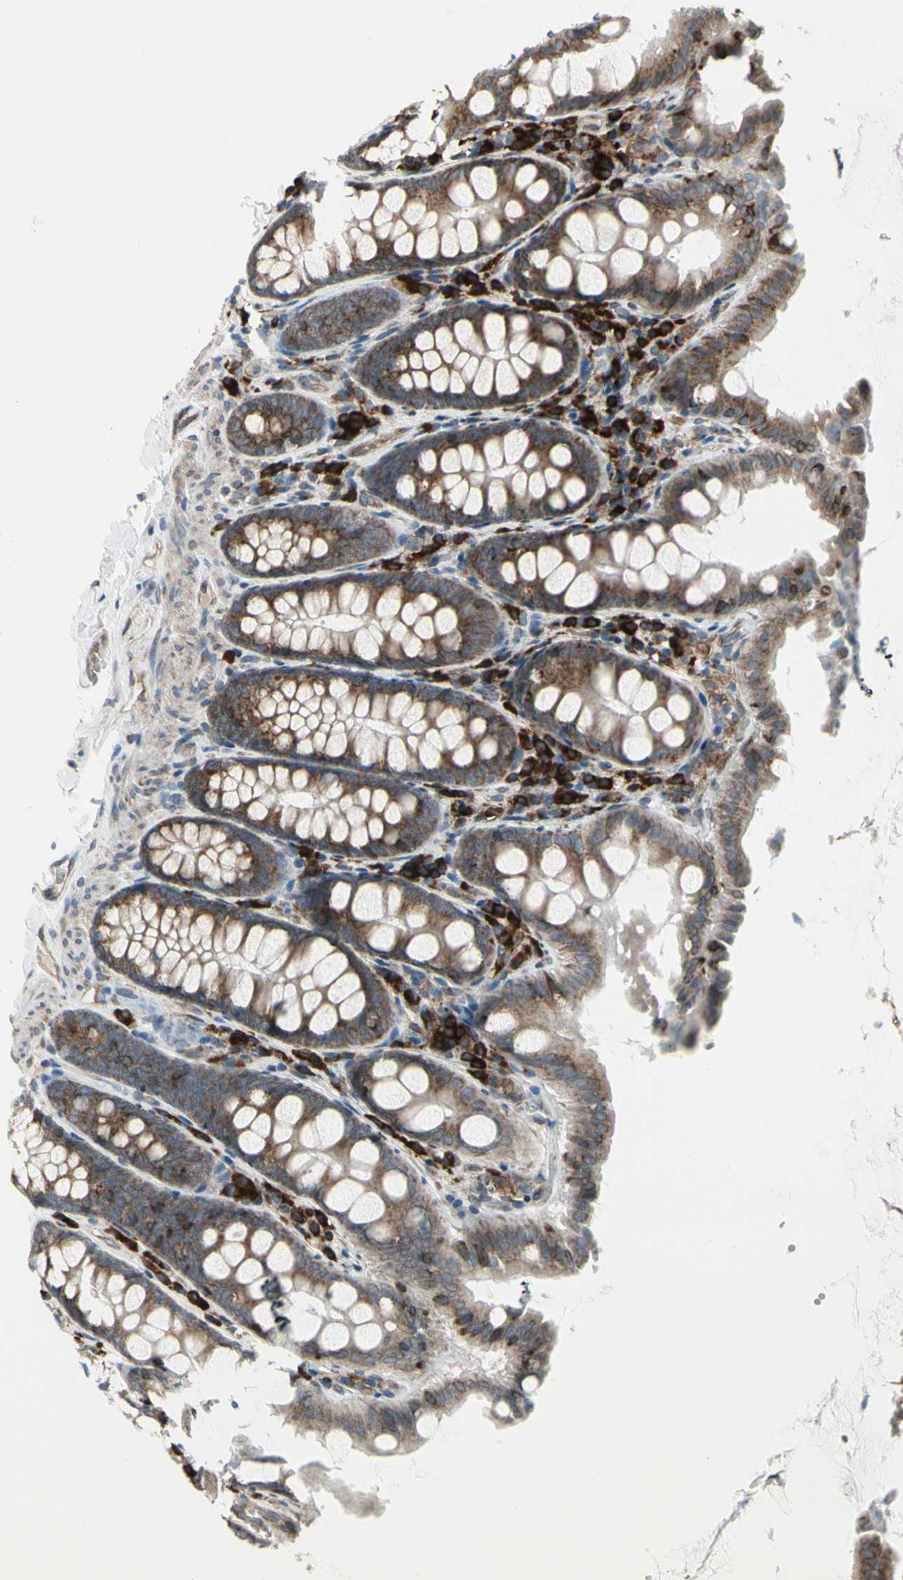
{"staining": {"intensity": "weak", "quantity": ">75%", "location": "cytoplasmic/membranous"}, "tissue": "colon", "cell_type": "Endothelial cells", "image_type": "normal", "snomed": [{"axis": "morphology", "description": "Normal tissue, NOS"}, {"axis": "topography", "description": "Colon"}], "caption": "This photomicrograph exhibits normal colon stained with IHC to label a protein in brown. The cytoplasmic/membranous of endothelial cells show weak positivity for the protein. Nuclei are counter-stained blue.", "gene": "FNDC3A", "patient": {"sex": "female", "age": 61}}